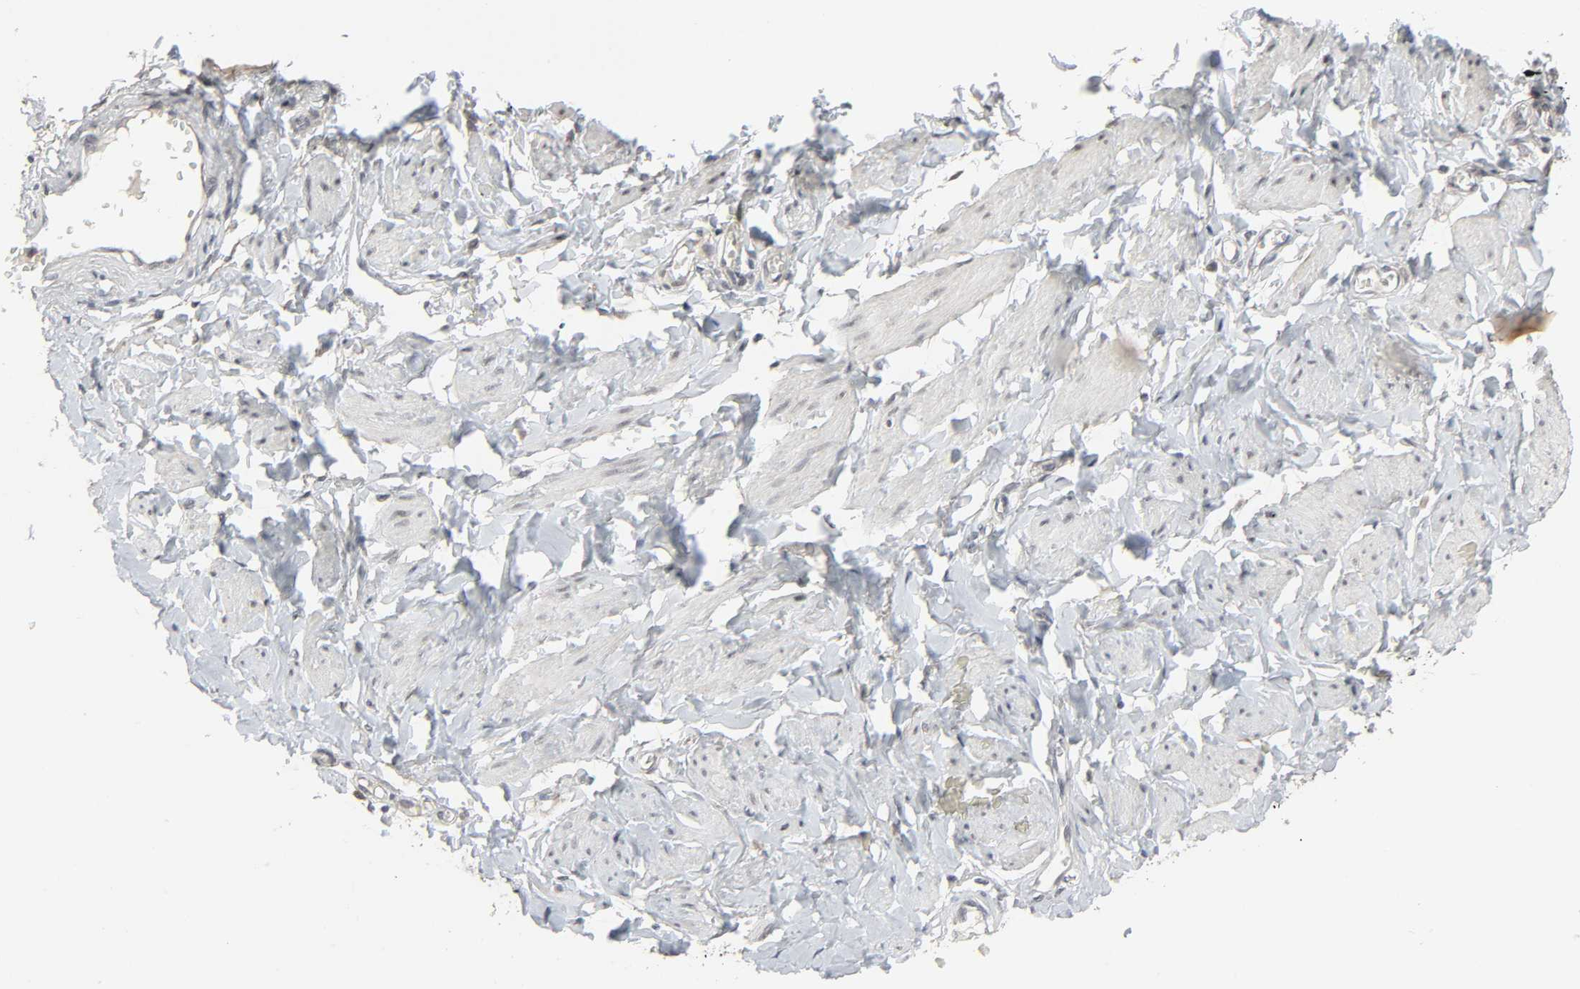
{"staining": {"intensity": "negative", "quantity": "none", "location": "none"}, "tissue": "vagina", "cell_type": "Squamous epithelial cells", "image_type": "normal", "snomed": [{"axis": "morphology", "description": "Normal tissue, NOS"}, {"axis": "topography", "description": "Vagina"}], "caption": "A high-resolution histopathology image shows IHC staining of benign vagina, which reveals no significant positivity in squamous epithelial cells.", "gene": "ZNF222", "patient": {"sex": "female", "age": 55}}